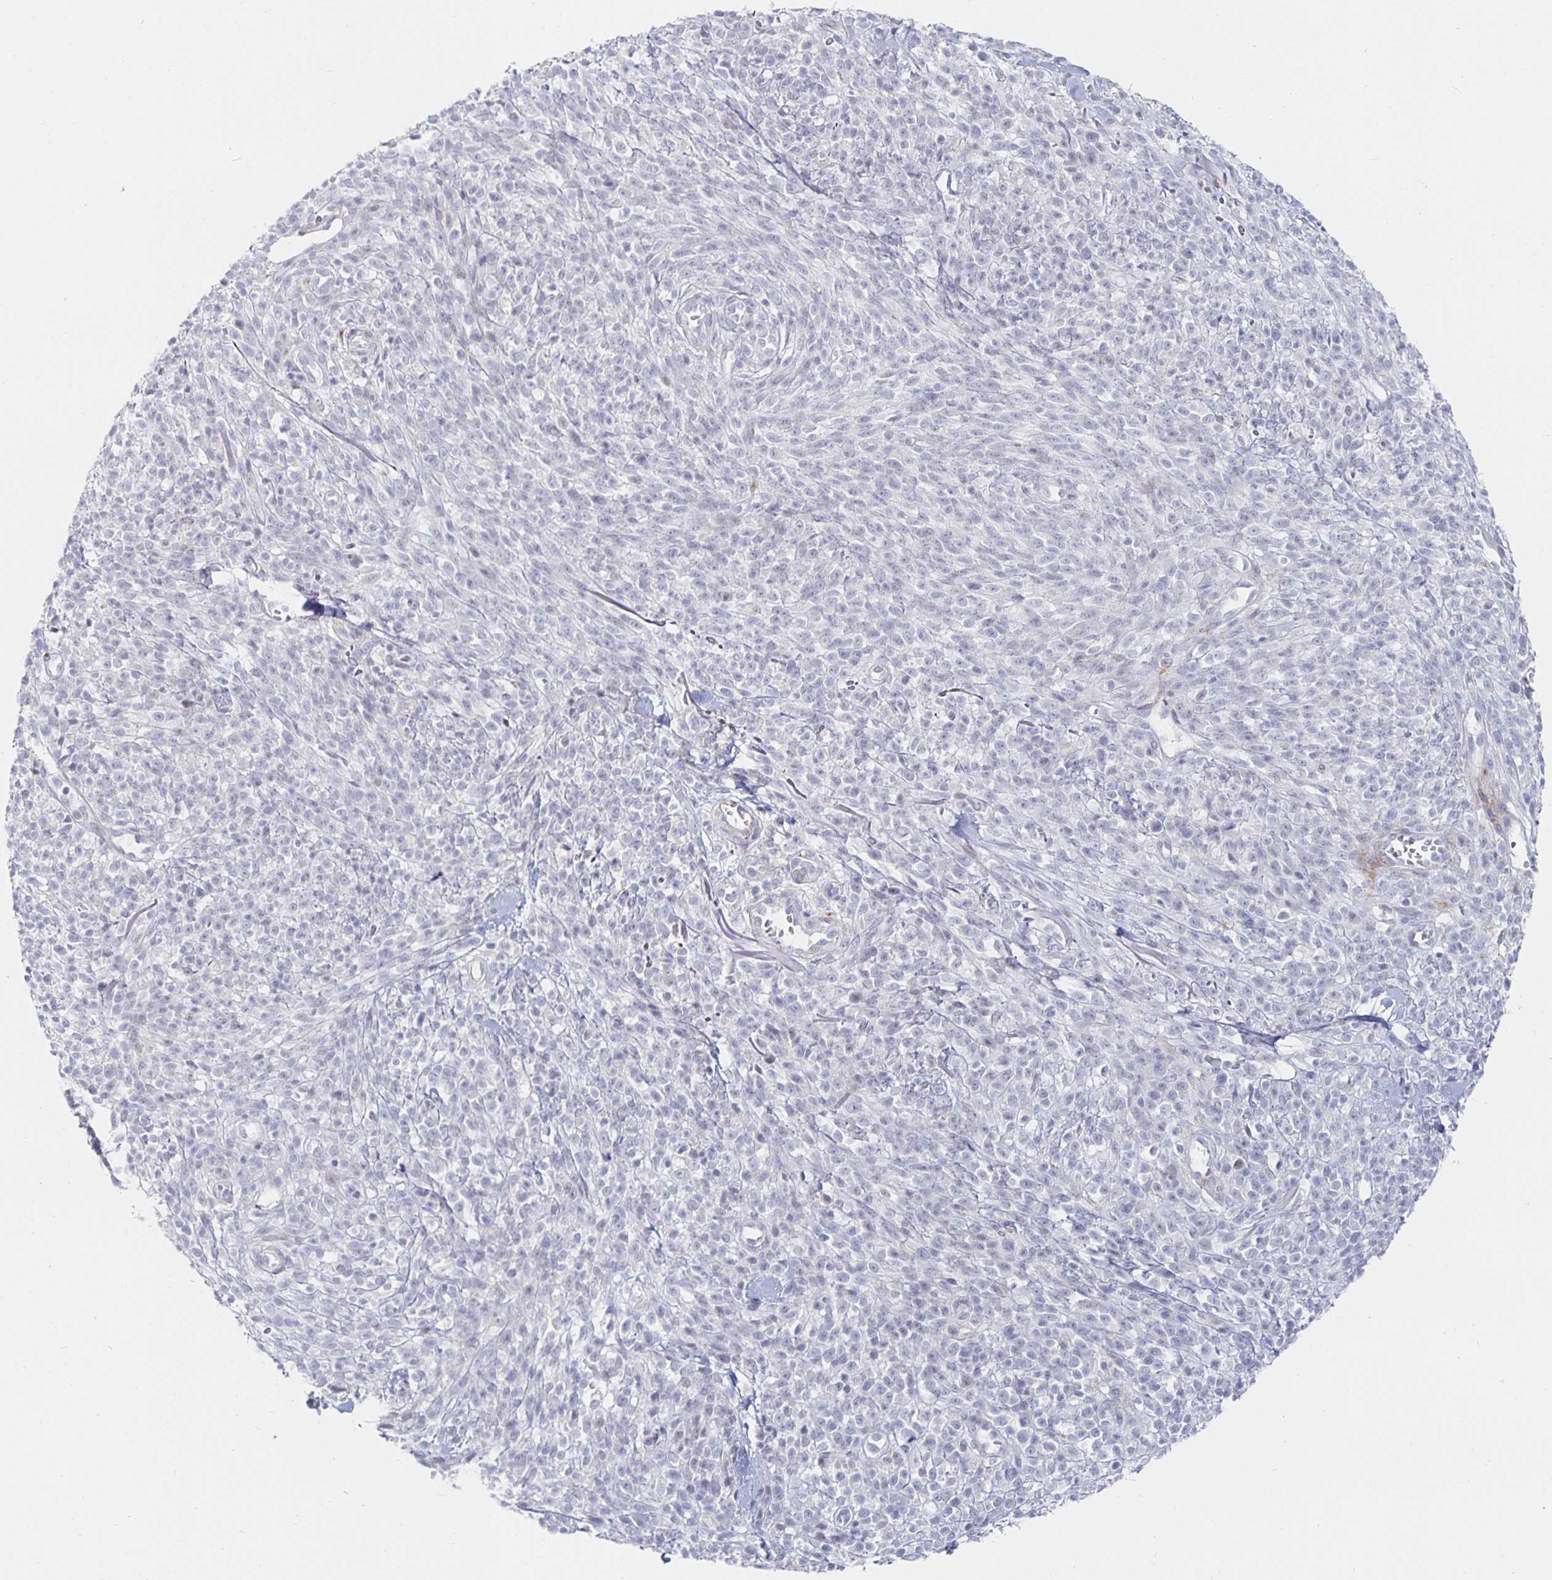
{"staining": {"intensity": "negative", "quantity": "none", "location": "none"}, "tissue": "melanoma", "cell_type": "Tumor cells", "image_type": "cancer", "snomed": [{"axis": "morphology", "description": "Malignant melanoma, NOS"}, {"axis": "topography", "description": "Skin"}, {"axis": "topography", "description": "Skin of trunk"}], "caption": "There is no significant expression in tumor cells of melanoma.", "gene": "S100G", "patient": {"sex": "male", "age": 74}}